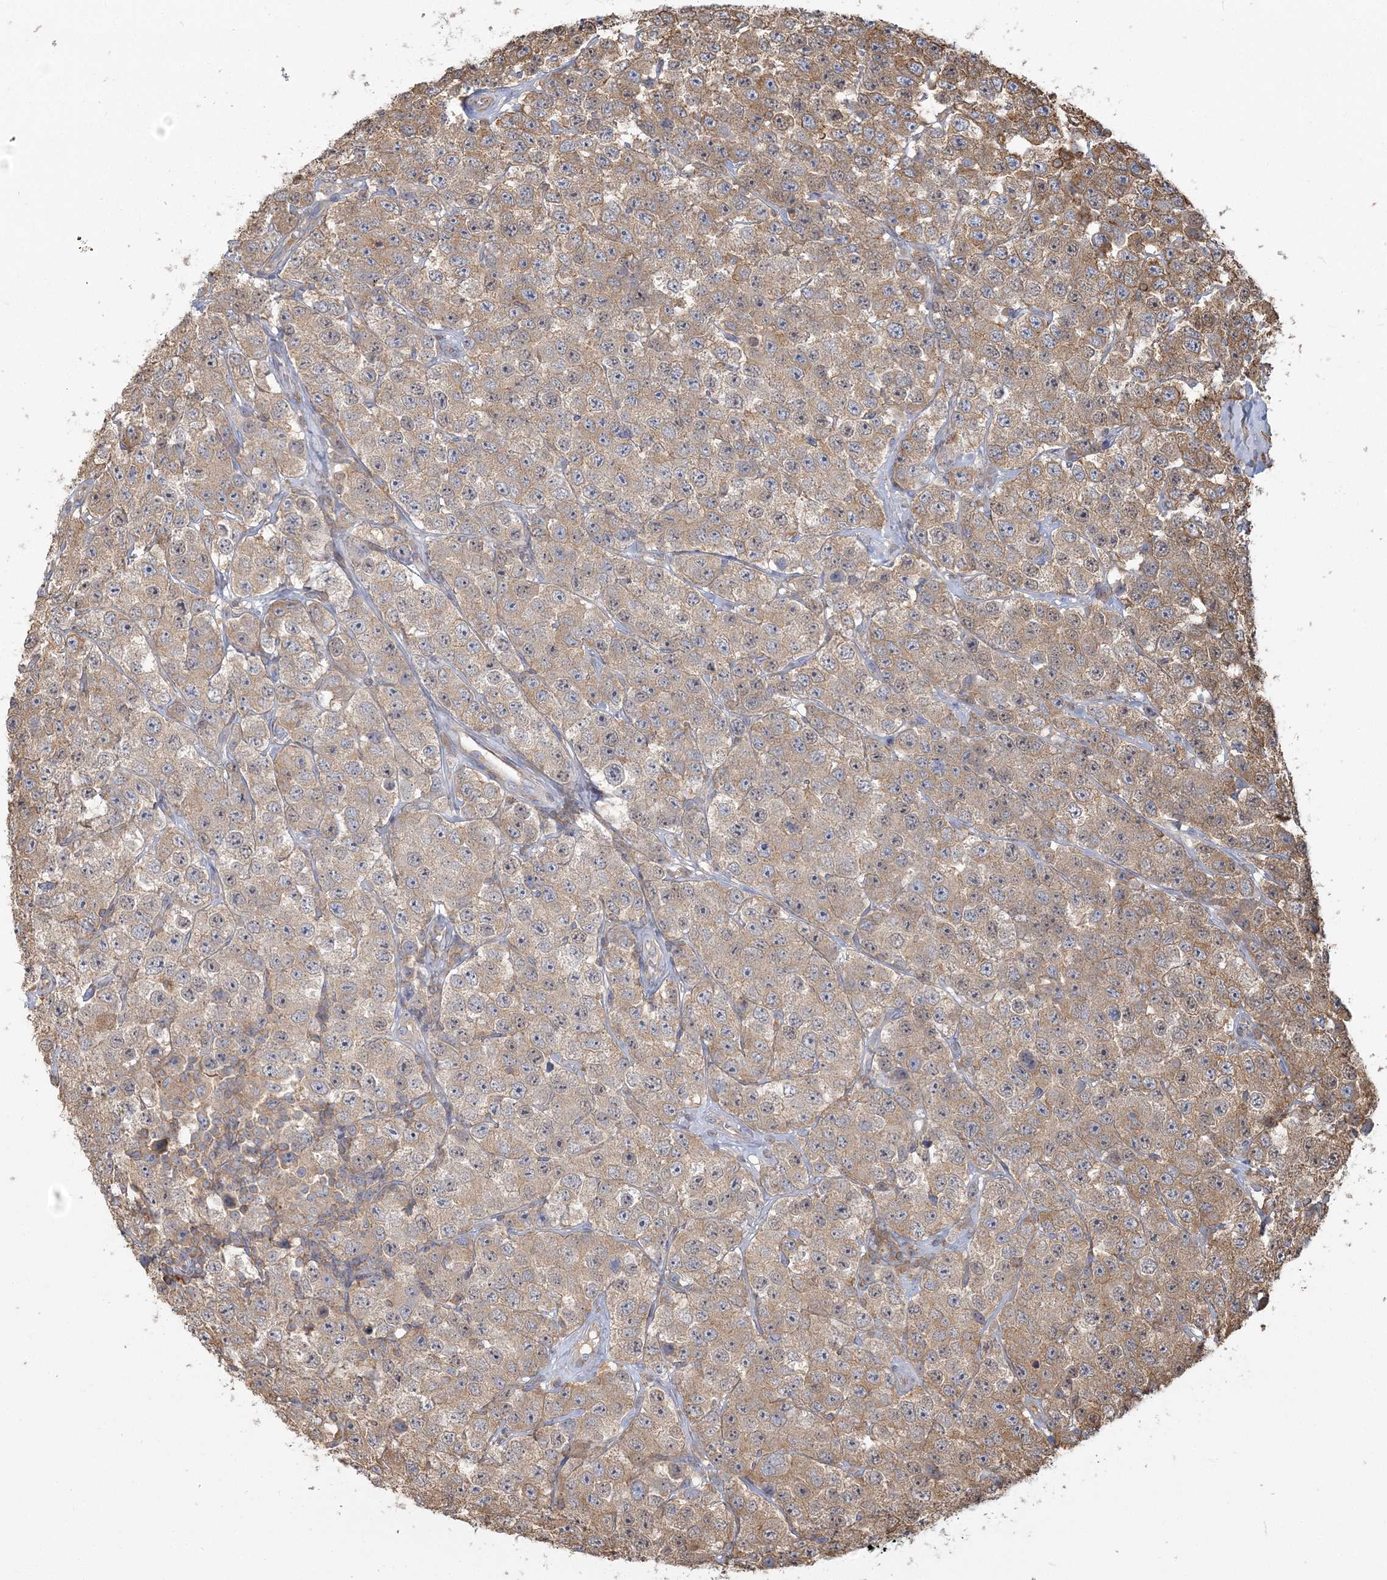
{"staining": {"intensity": "moderate", "quantity": "25%-75%", "location": "cytoplasmic/membranous"}, "tissue": "testis cancer", "cell_type": "Tumor cells", "image_type": "cancer", "snomed": [{"axis": "morphology", "description": "Seminoma, NOS"}, {"axis": "topography", "description": "Testis"}], "caption": "Immunohistochemical staining of testis seminoma exhibits medium levels of moderate cytoplasmic/membranous protein staining in about 25%-75% of tumor cells. The staining was performed using DAB (3,3'-diaminobenzidine), with brown indicating positive protein expression. Nuclei are stained blue with hematoxylin.", "gene": "ANKS1A", "patient": {"sex": "male", "age": 28}}